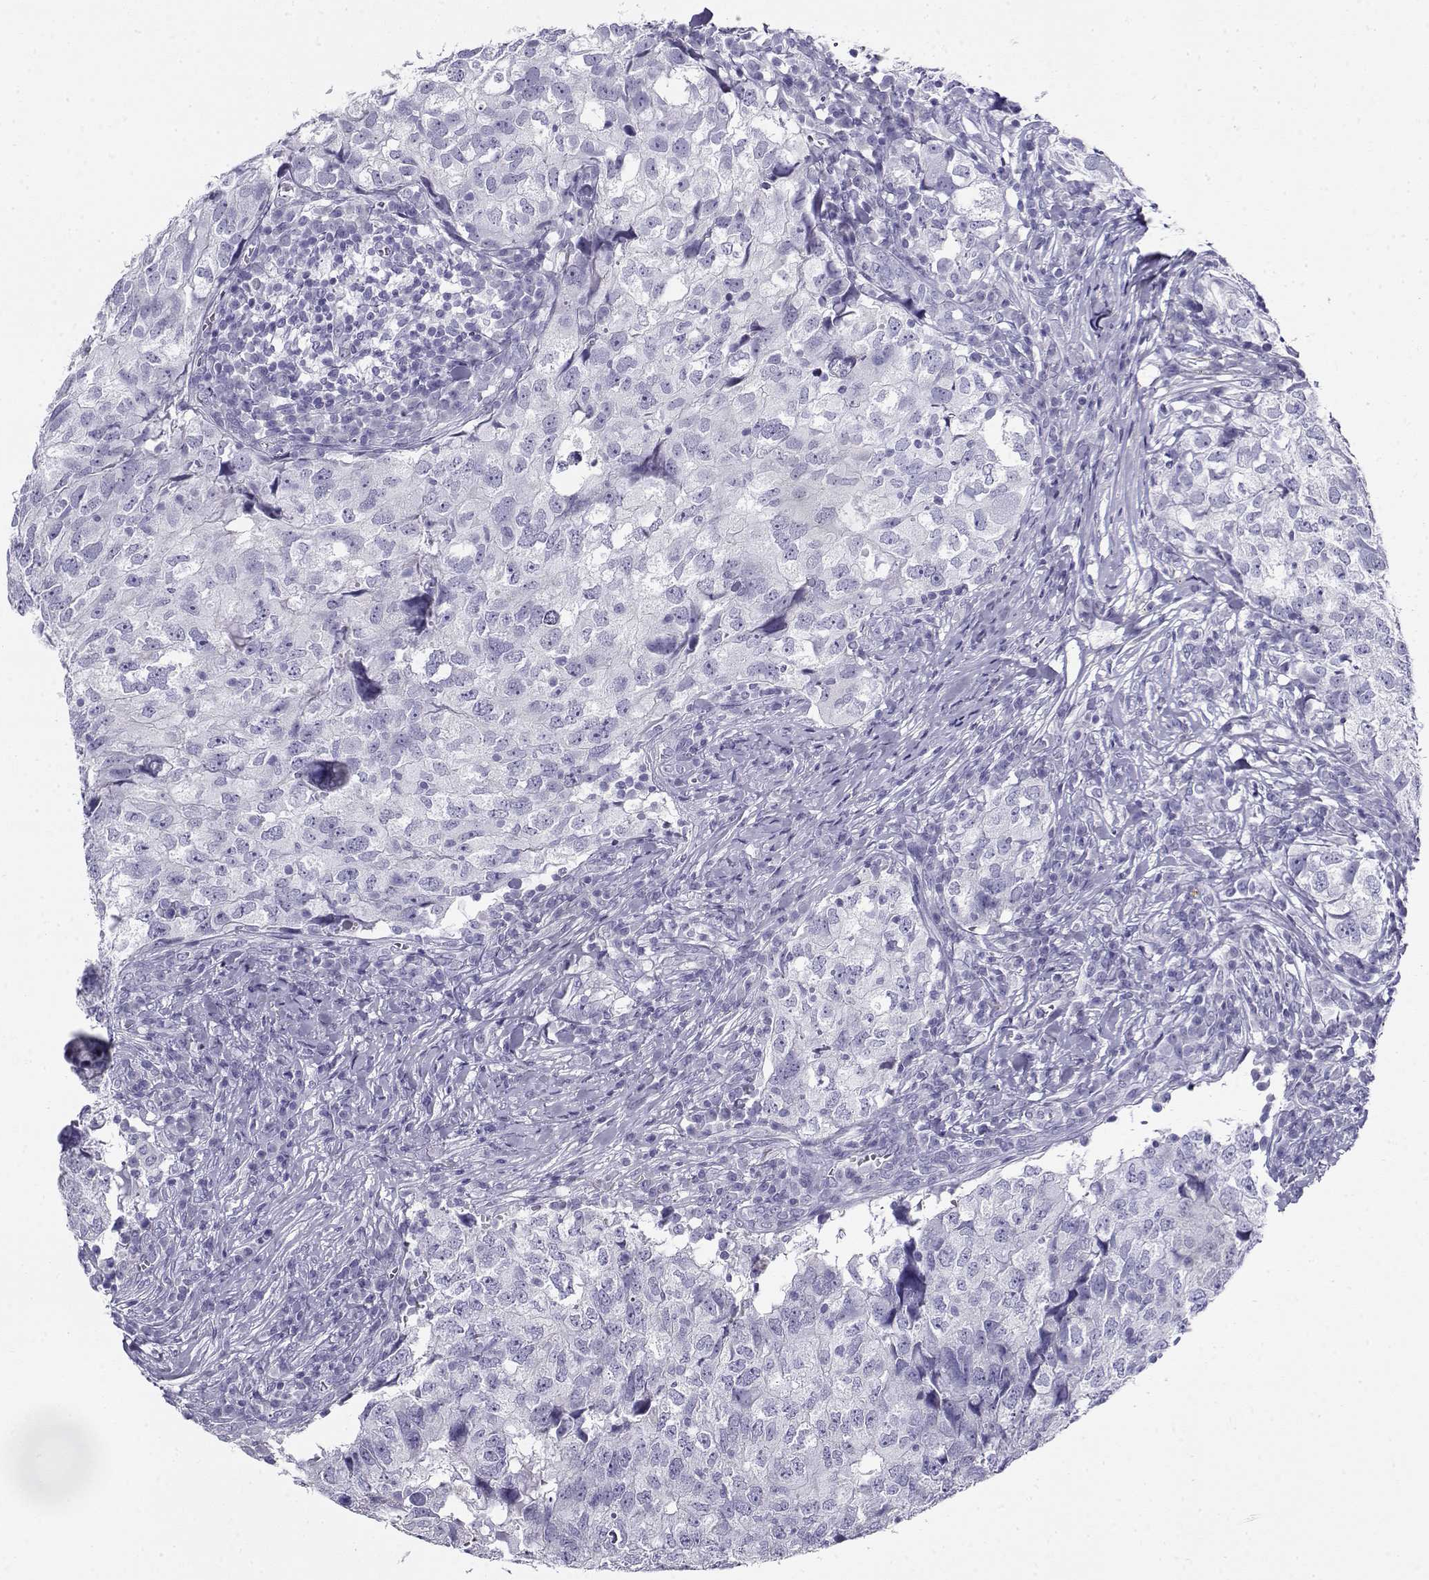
{"staining": {"intensity": "negative", "quantity": "none", "location": "none"}, "tissue": "breast cancer", "cell_type": "Tumor cells", "image_type": "cancer", "snomed": [{"axis": "morphology", "description": "Duct carcinoma"}, {"axis": "topography", "description": "Breast"}], "caption": "Breast cancer (invasive ductal carcinoma) was stained to show a protein in brown. There is no significant staining in tumor cells.", "gene": "CABS1", "patient": {"sex": "female", "age": 30}}